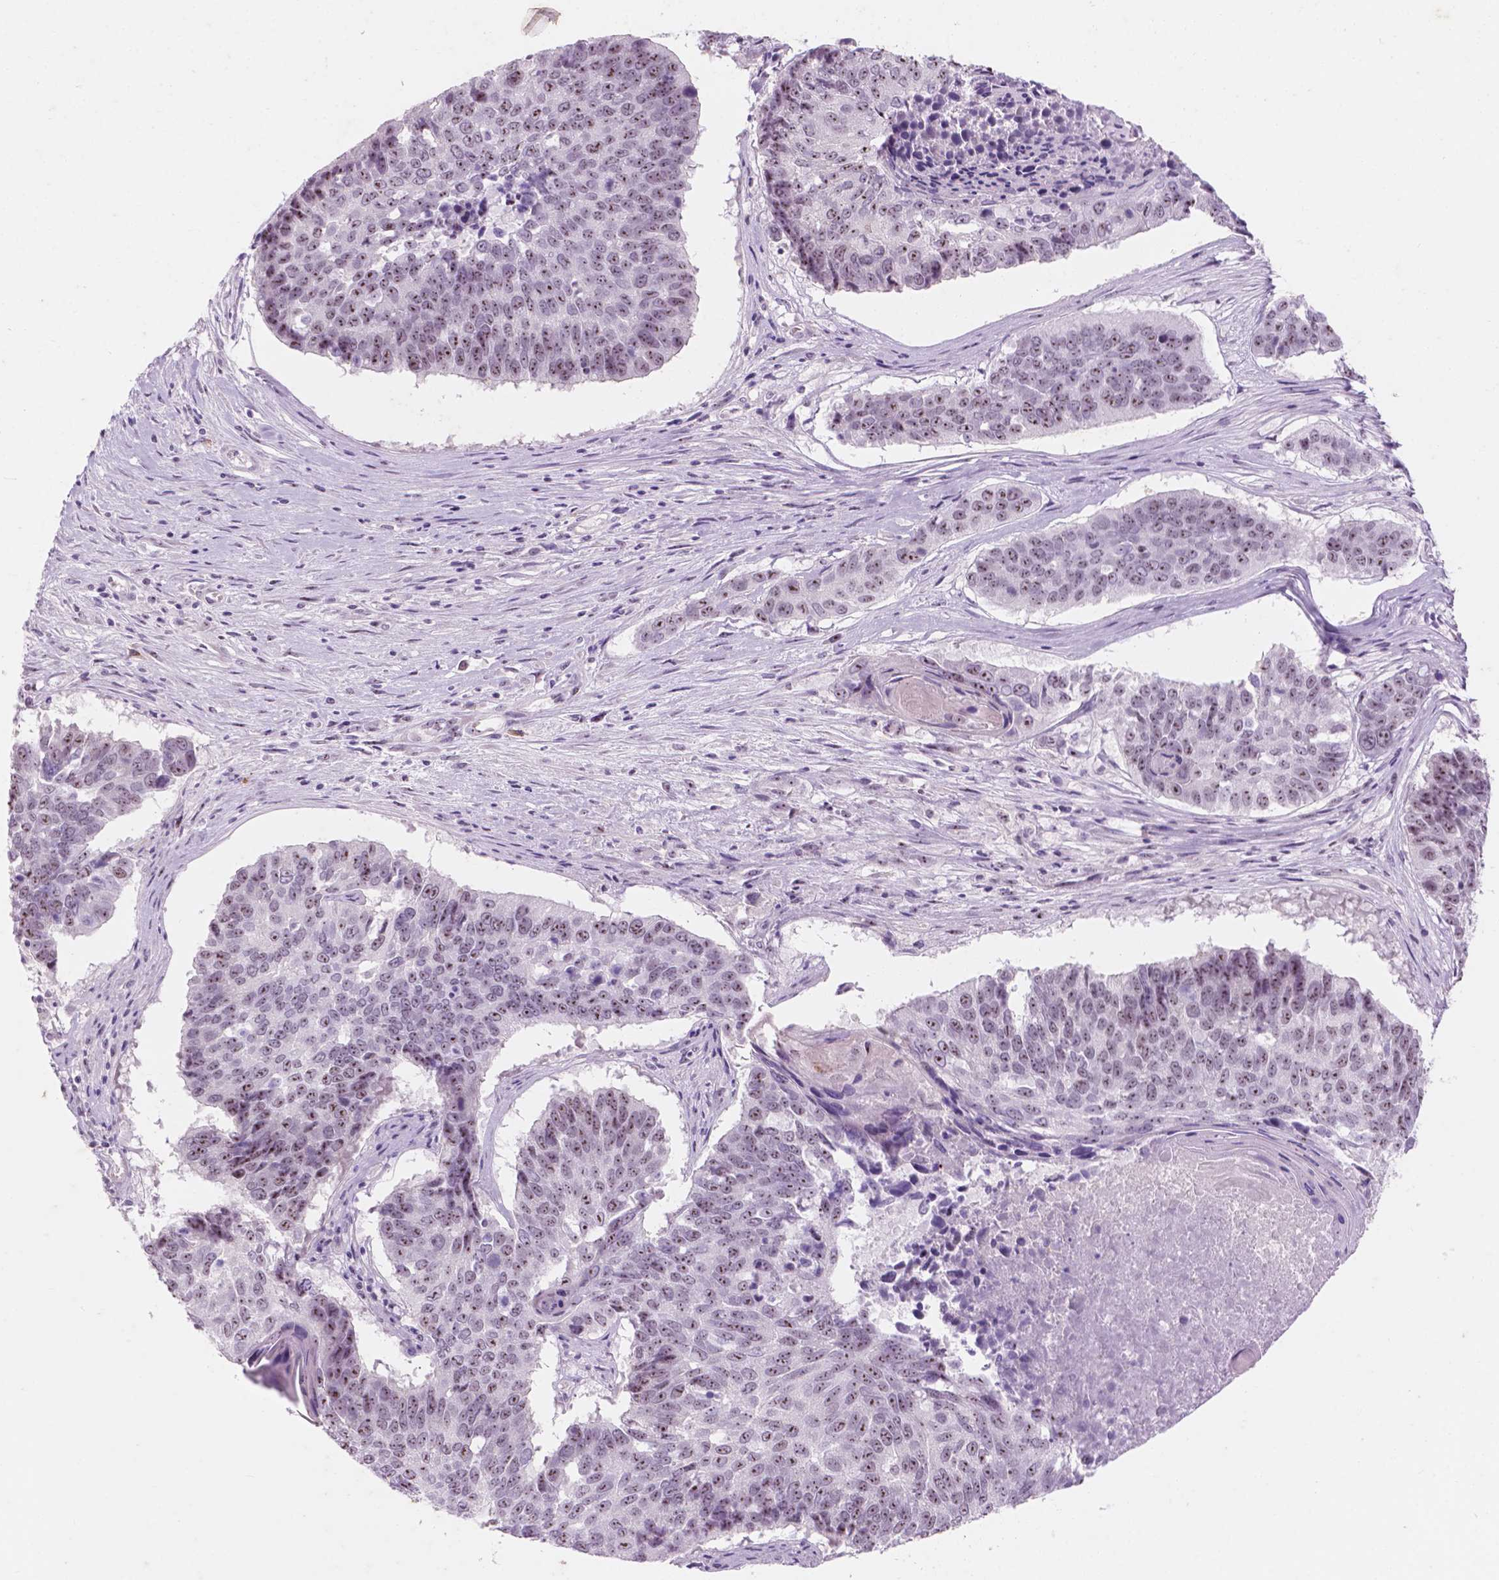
{"staining": {"intensity": "moderate", "quantity": "25%-75%", "location": "nuclear"}, "tissue": "lung cancer", "cell_type": "Tumor cells", "image_type": "cancer", "snomed": [{"axis": "morphology", "description": "Squamous cell carcinoma, NOS"}, {"axis": "topography", "description": "Lung"}], "caption": "Moderate nuclear protein staining is seen in approximately 25%-75% of tumor cells in squamous cell carcinoma (lung). (Brightfield microscopy of DAB IHC at high magnification).", "gene": "ZNF853", "patient": {"sex": "male", "age": 73}}